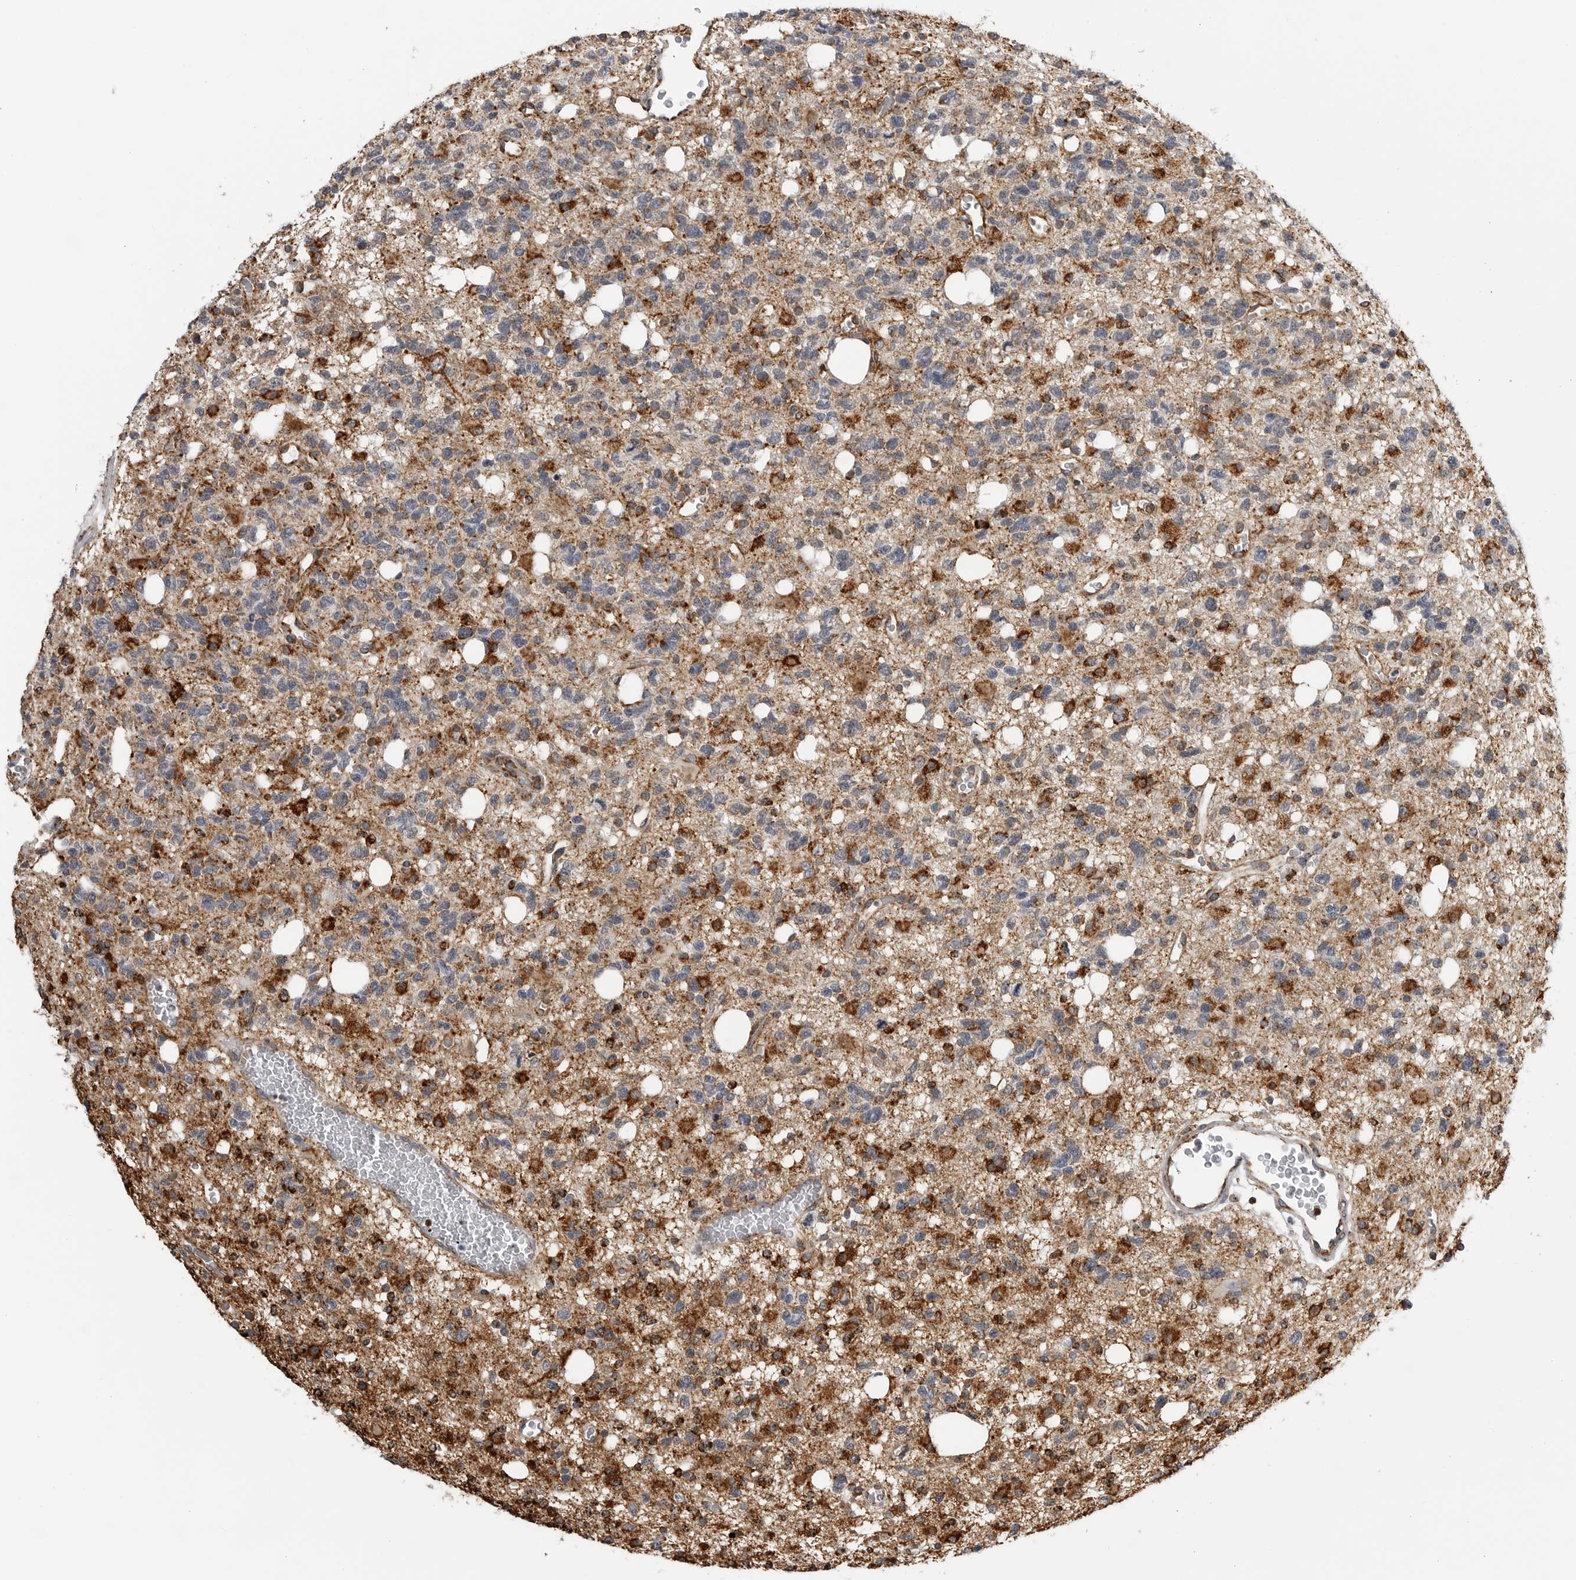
{"staining": {"intensity": "strong", "quantity": "25%-75%", "location": "cytoplasmic/membranous"}, "tissue": "glioma", "cell_type": "Tumor cells", "image_type": "cancer", "snomed": [{"axis": "morphology", "description": "Glioma, malignant, High grade"}, {"axis": "topography", "description": "Brain"}], "caption": "Tumor cells reveal strong cytoplasmic/membranous expression in about 25%-75% of cells in high-grade glioma (malignant). Nuclei are stained in blue.", "gene": "COX5A", "patient": {"sex": "female", "age": 62}}